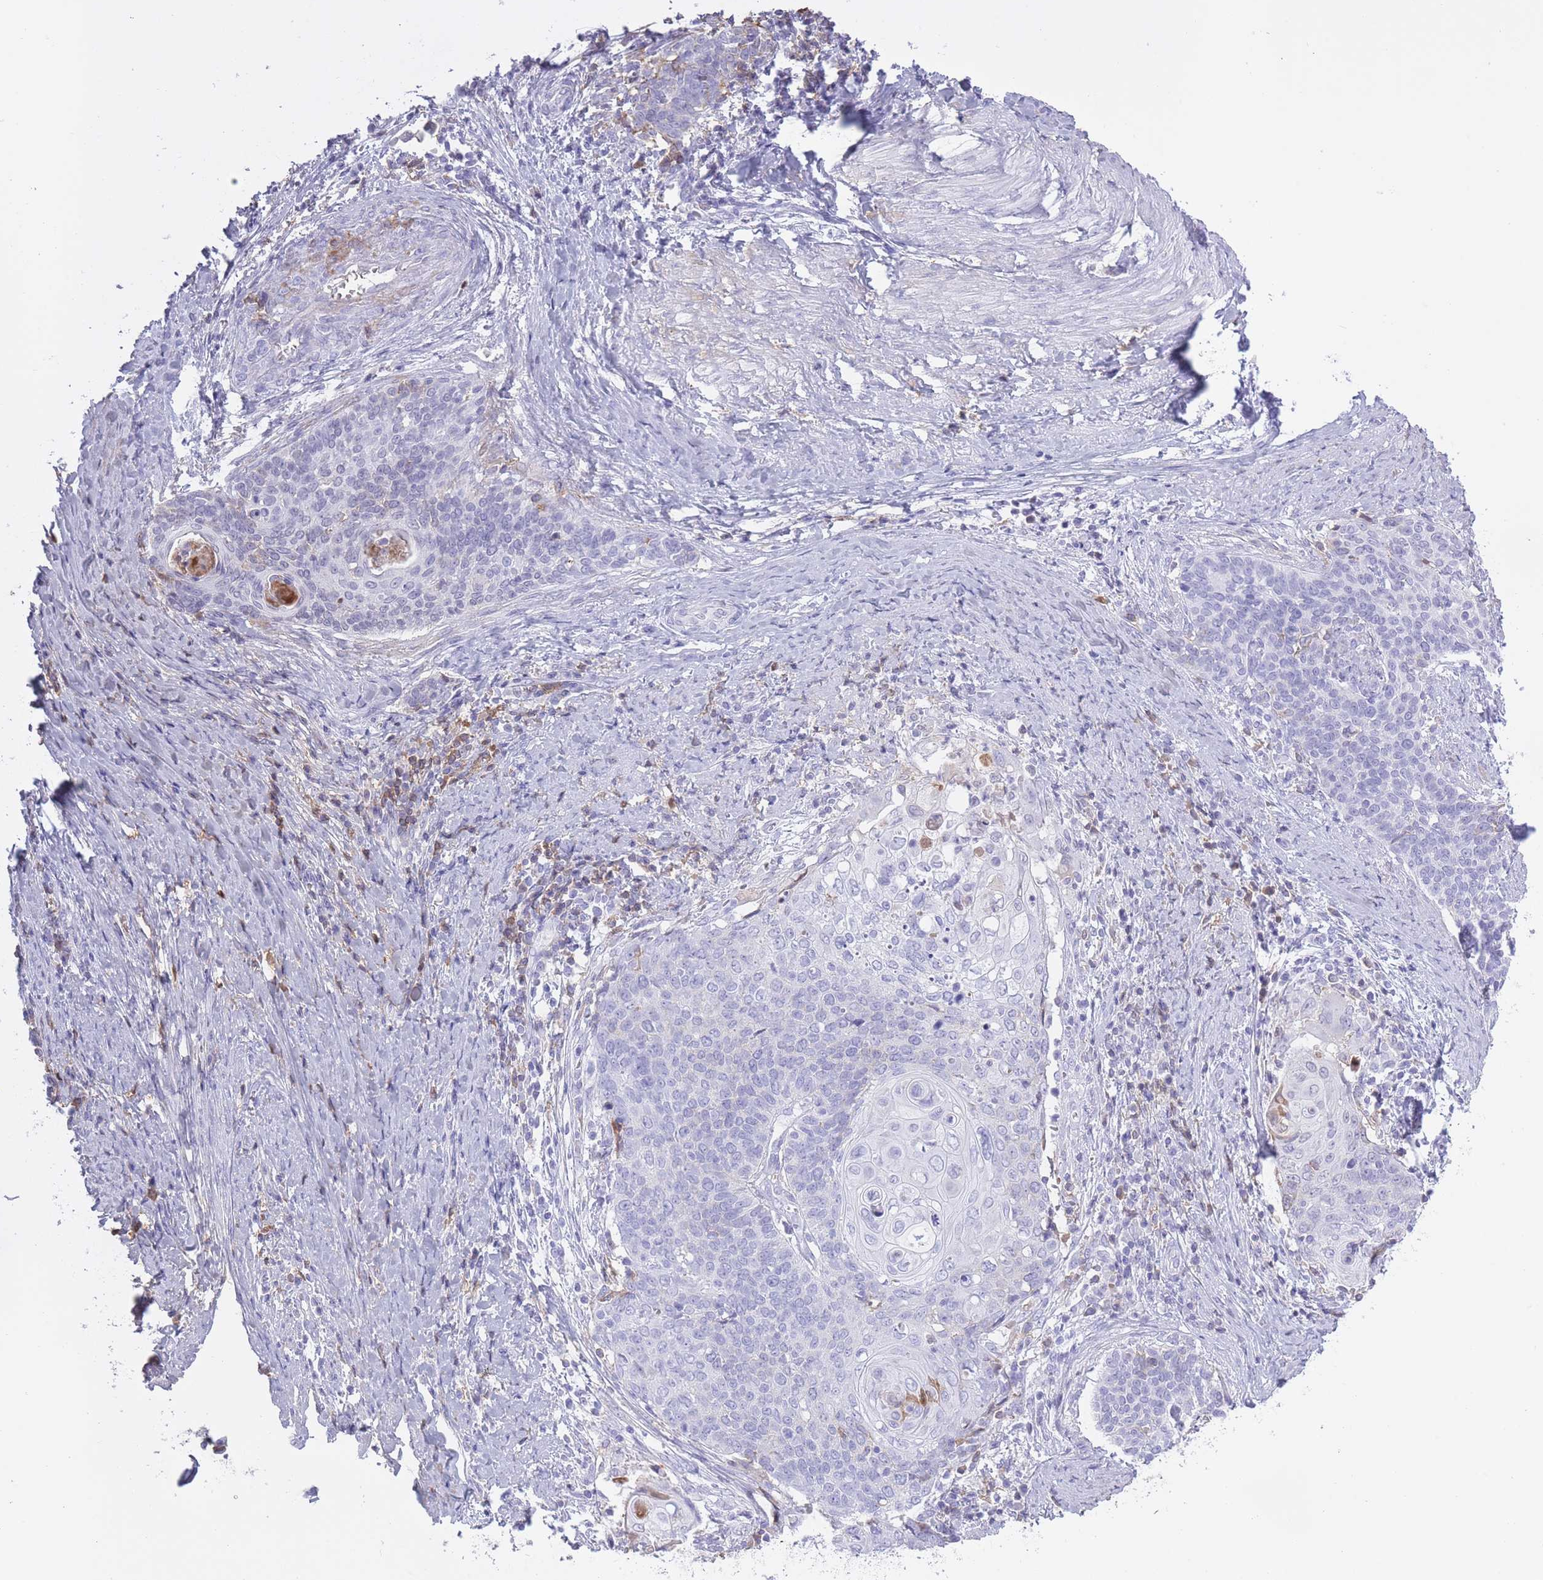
{"staining": {"intensity": "negative", "quantity": "none", "location": "none"}, "tissue": "cervical cancer", "cell_type": "Tumor cells", "image_type": "cancer", "snomed": [{"axis": "morphology", "description": "Squamous cell carcinoma, NOS"}, {"axis": "topography", "description": "Cervix"}], "caption": "Immunohistochemistry (IHC) of squamous cell carcinoma (cervical) reveals no expression in tumor cells.", "gene": "AP3S2", "patient": {"sex": "female", "age": 39}}